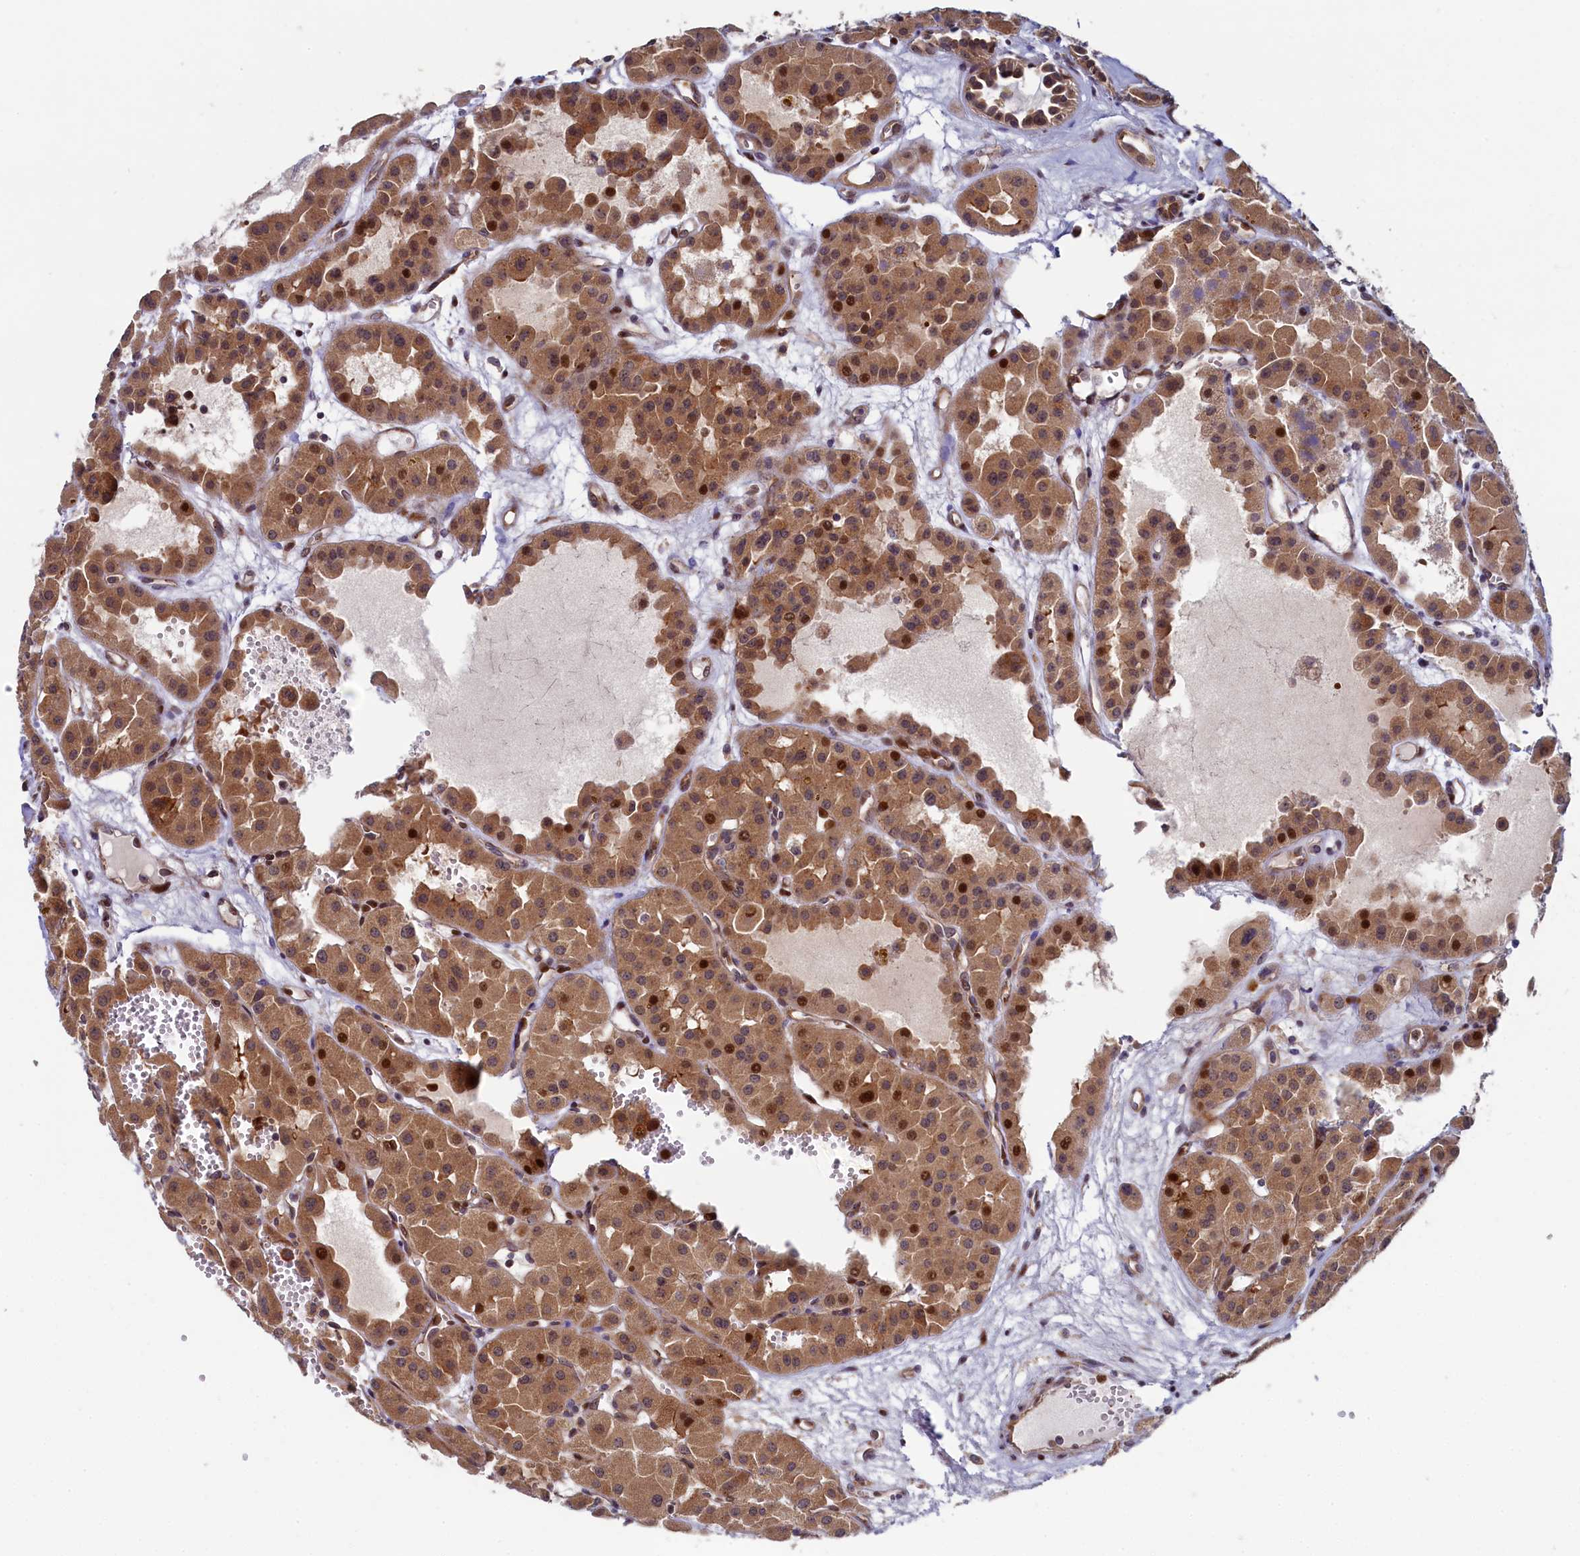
{"staining": {"intensity": "moderate", "quantity": ">75%", "location": "cytoplasmic/membranous,nuclear"}, "tissue": "renal cancer", "cell_type": "Tumor cells", "image_type": "cancer", "snomed": [{"axis": "morphology", "description": "Carcinoma, NOS"}, {"axis": "topography", "description": "Kidney"}], "caption": "This histopathology image demonstrates immunohistochemistry (IHC) staining of renal cancer (carcinoma), with medium moderate cytoplasmic/membranous and nuclear staining in approximately >75% of tumor cells.", "gene": "PIK3C3", "patient": {"sex": "female", "age": 75}}